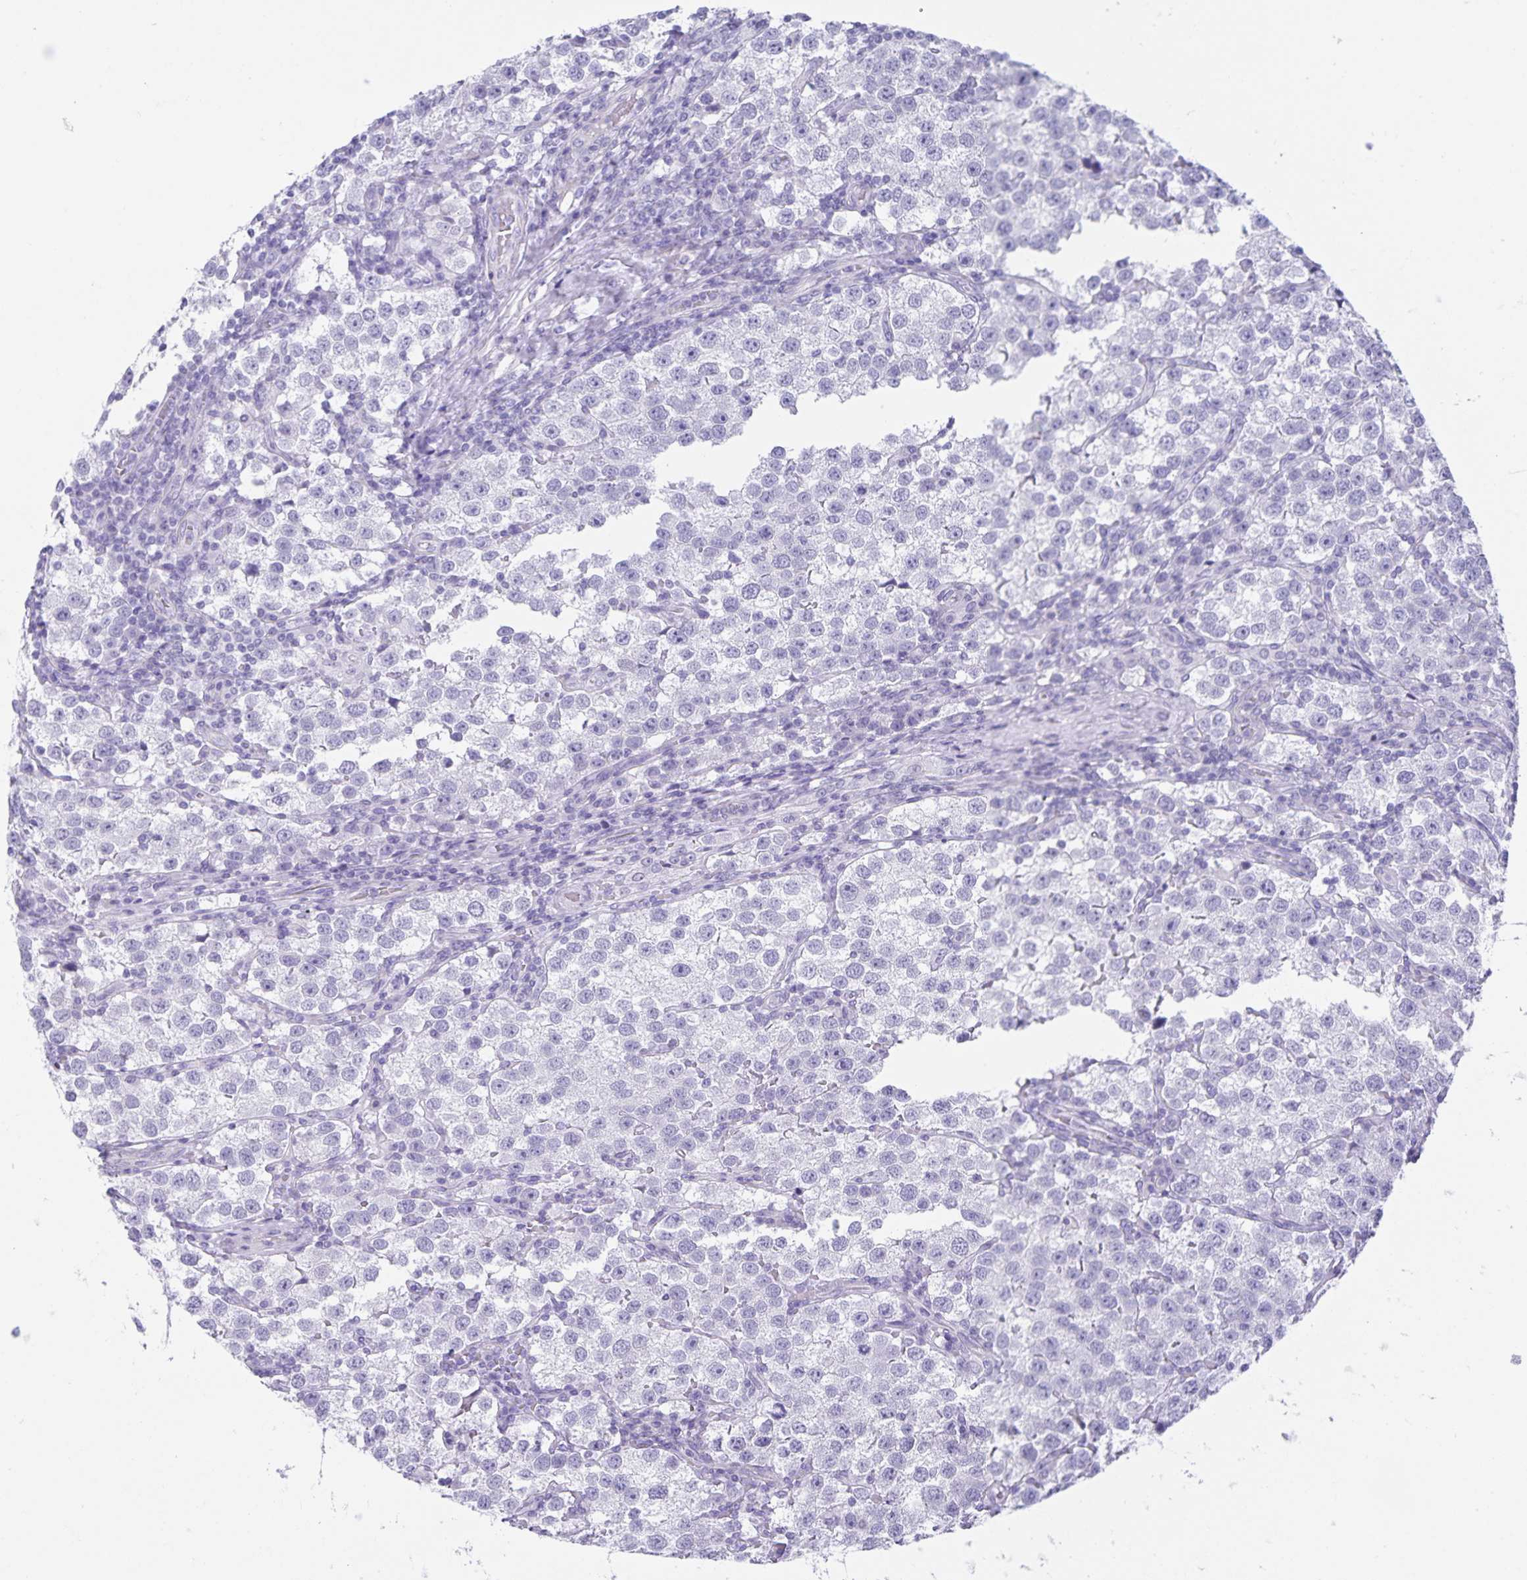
{"staining": {"intensity": "negative", "quantity": "none", "location": "none"}, "tissue": "testis cancer", "cell_type": "Tumor cells", "image_type": "cancer", "snomed": [{"axis": "morphology", "description": "Seminoma, NOS"}, {"axis": "topography", "description": "Testis"}], "caption": "Tumor cells are negative for protein expression in human seminoma (testis). Brightfield microscopy of immunohistochemistry (IHC) stained with DAB (3,3'-diaminobenzidine) (brown) and hematoxylin (blue), captured at high magnification.", "gene": "C11orf42", "patient": {"sex": "male", "age": 37}}